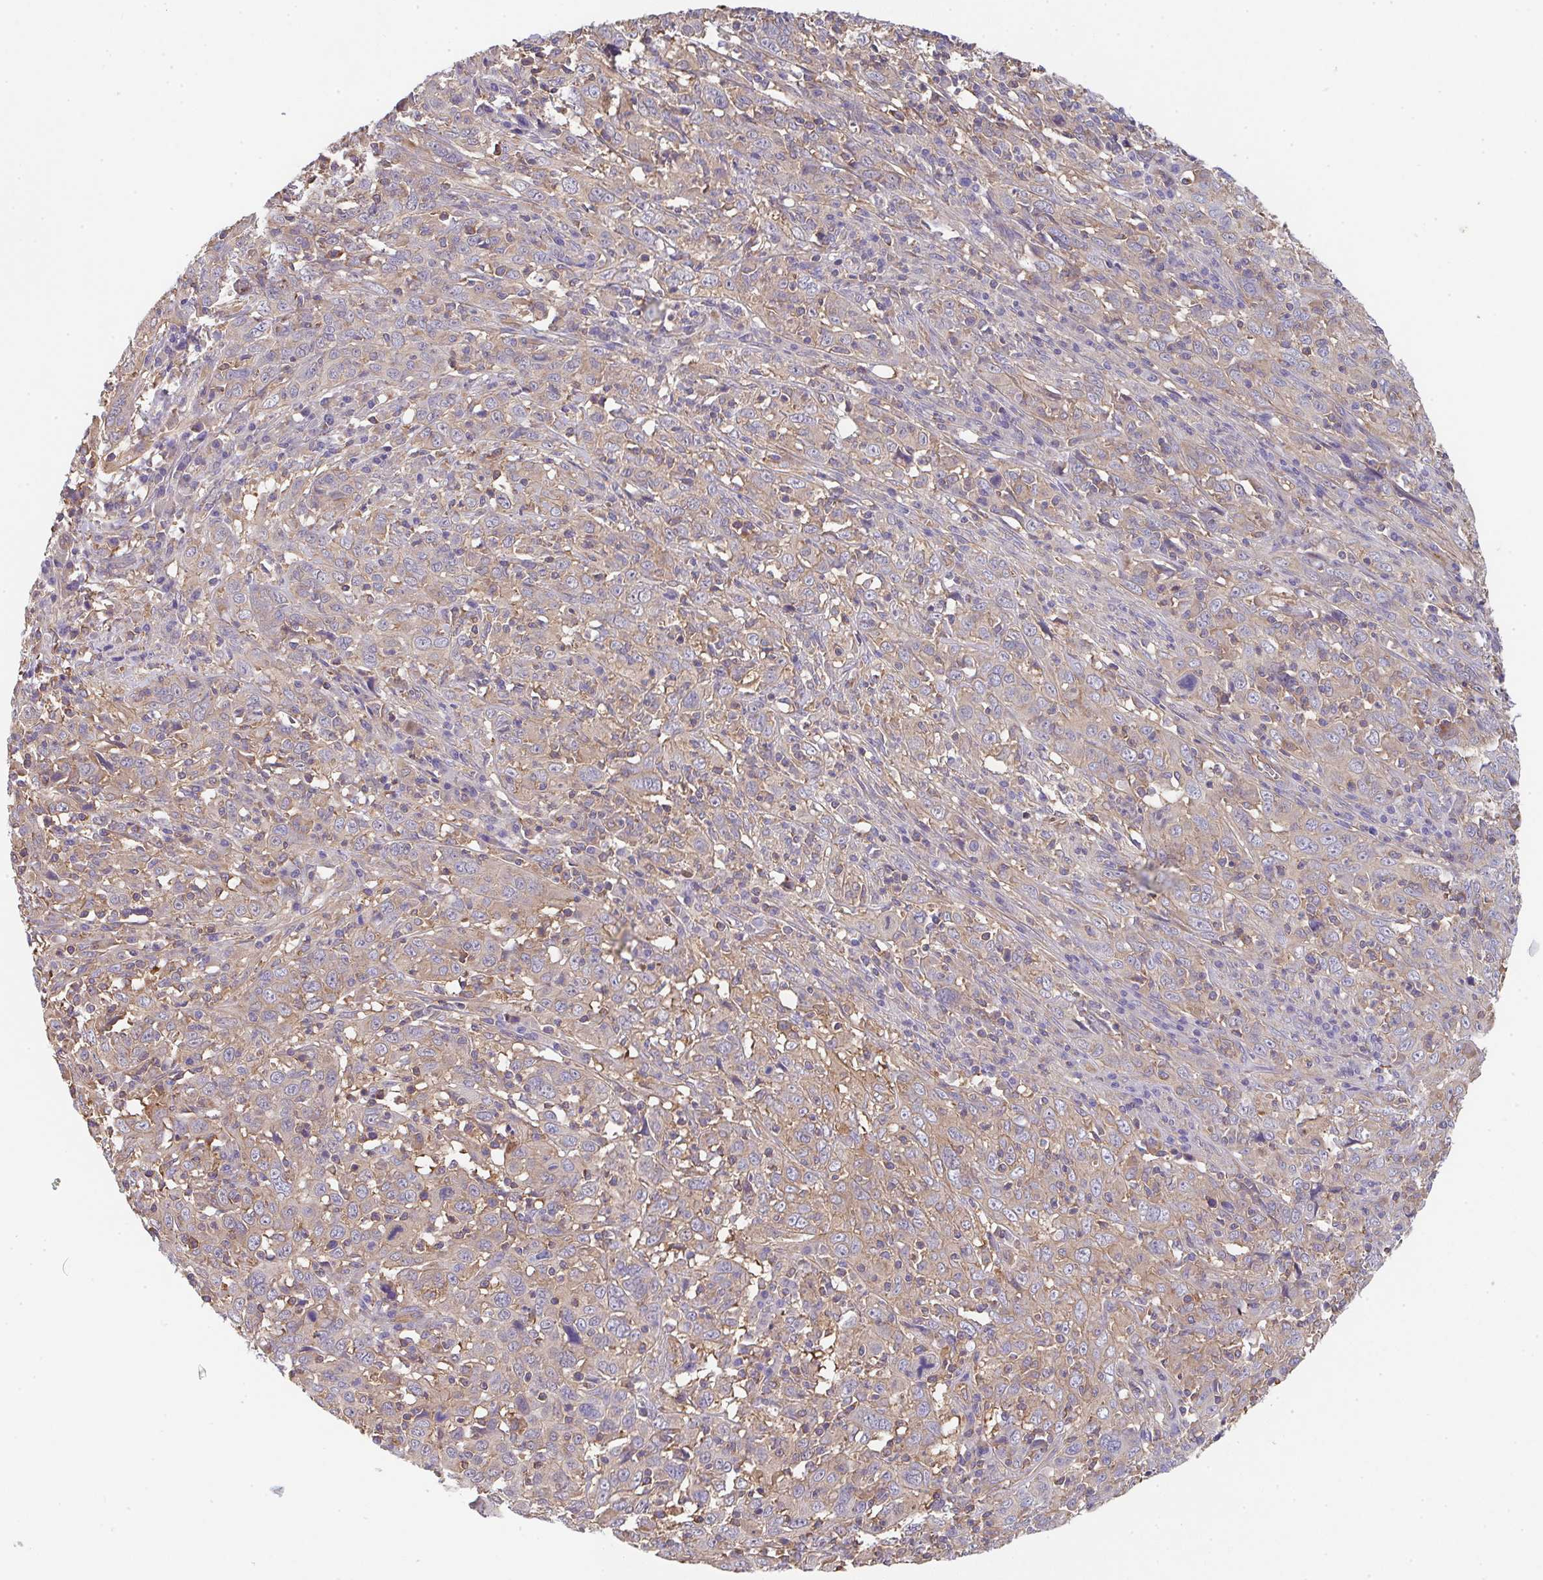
{"staining": {"intensity": "weak", "quantity": "<25%", "location": "cytoplasmic/membranous"}, "tissue": "cervical cancer", "cell_type": "Tumor cells", "image_type": "cancer", "snomed": [{"axis": "morphology", "description": "Squamous cell carcinoma, NOS"}, {"axis": "topography", "description": "Cervix"}], "caption": "Immunohistochemistry (IHC) image of neoplastic tissue: cervical squamous cell carcinoma stained with DAB (3,3'-diaminobenzidine) reveals no significant protein staining in tumor cells.", "gene": "TMEM229A", "patient": {"sex": "female", "age": 46}}